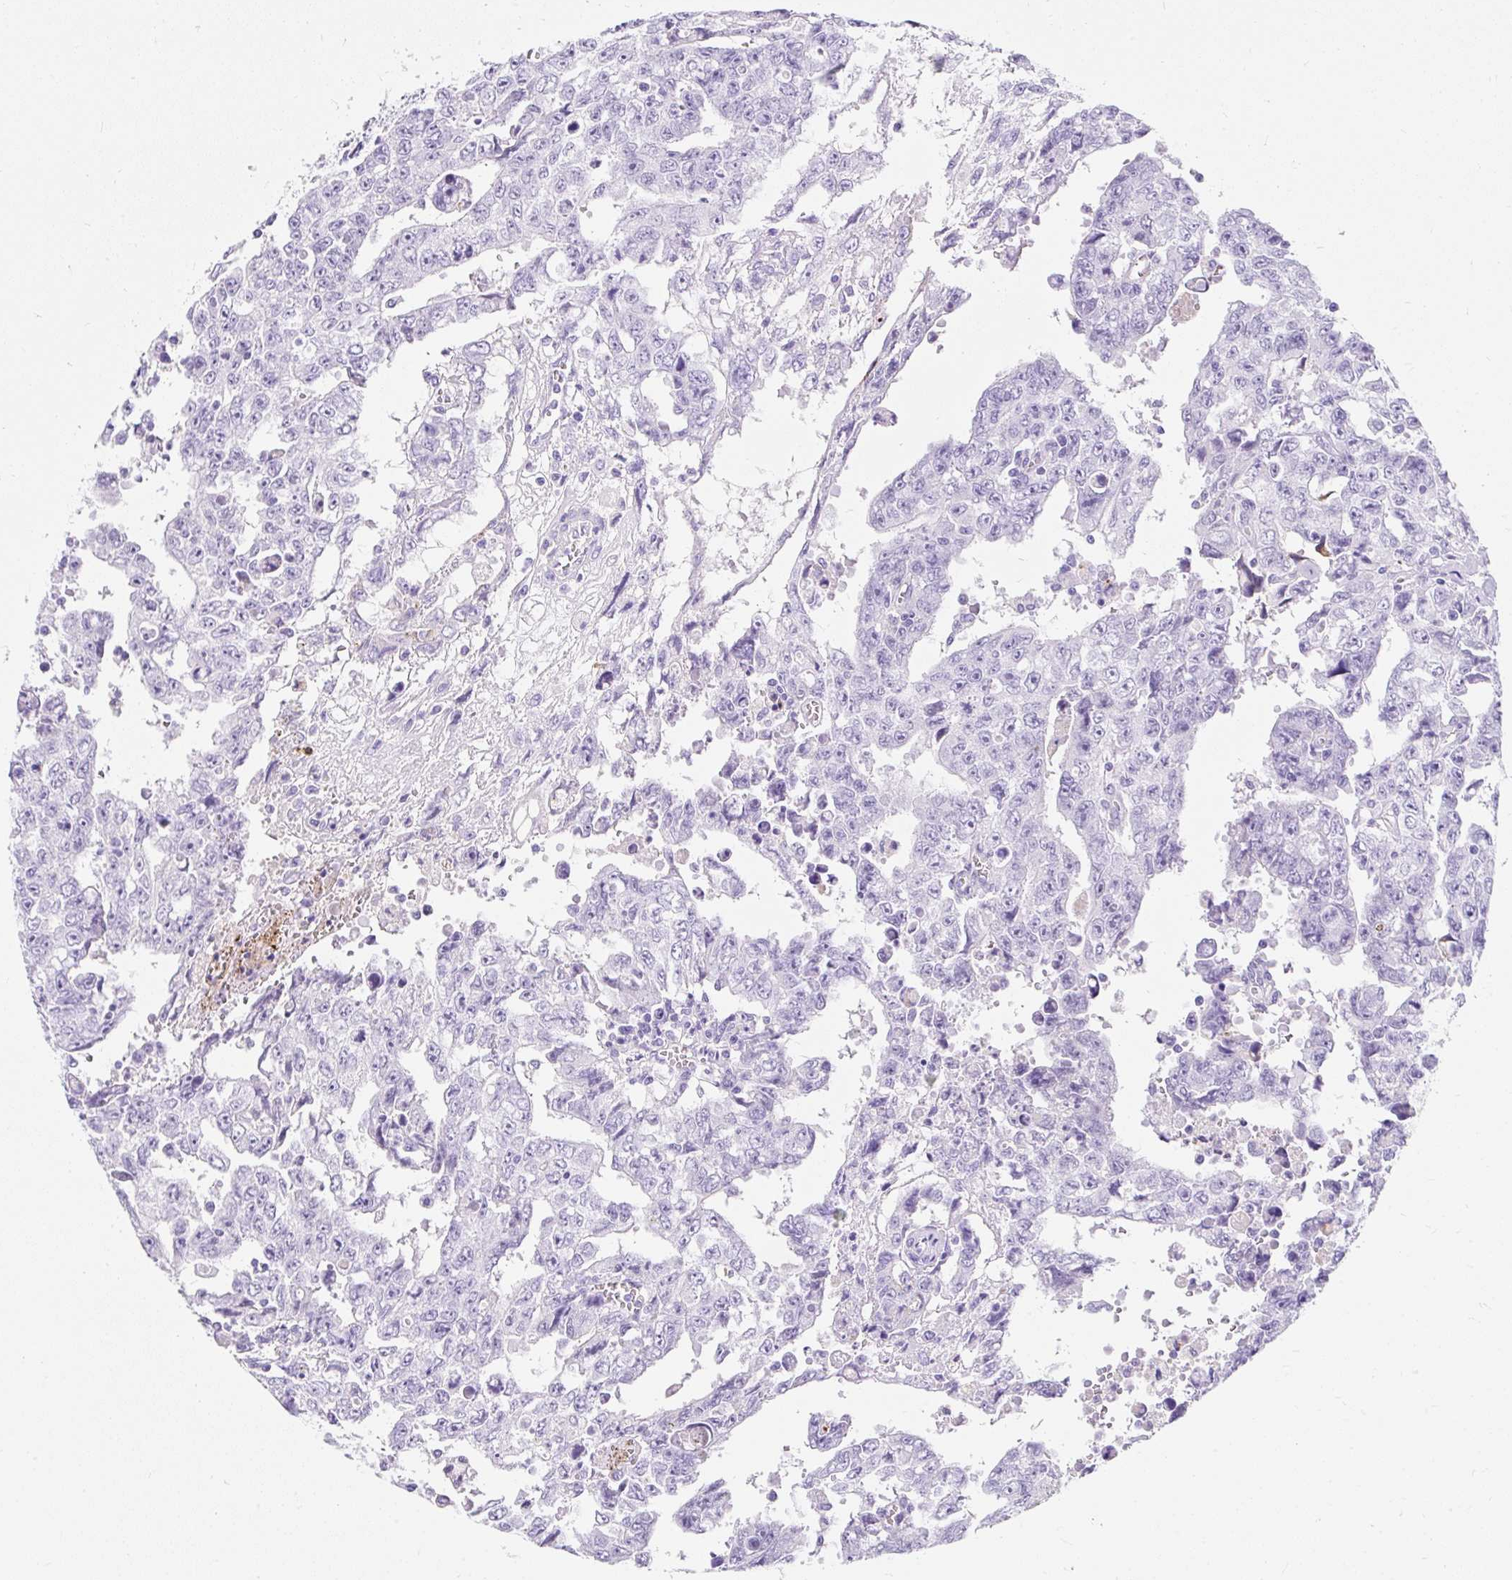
{"staining": {"intensity": "negative", "quantity": "none", "location": "none"}, "tissue": "testis cancer", "cell_type": "Tumor cells", "image_type": "cancer", "snomed": [{"axis": "morphology", "description": "Carcinoma, Embryonal, NOS"}, {"axis": "topography", "description": "Testis"}], "caption": "The photomicrograph reveals no staining of tumor cells in testis cancer (embryonal carcinoma).", "gene": "APOC4-APOC2", "patient": {"sex": "male", "age": 24}}